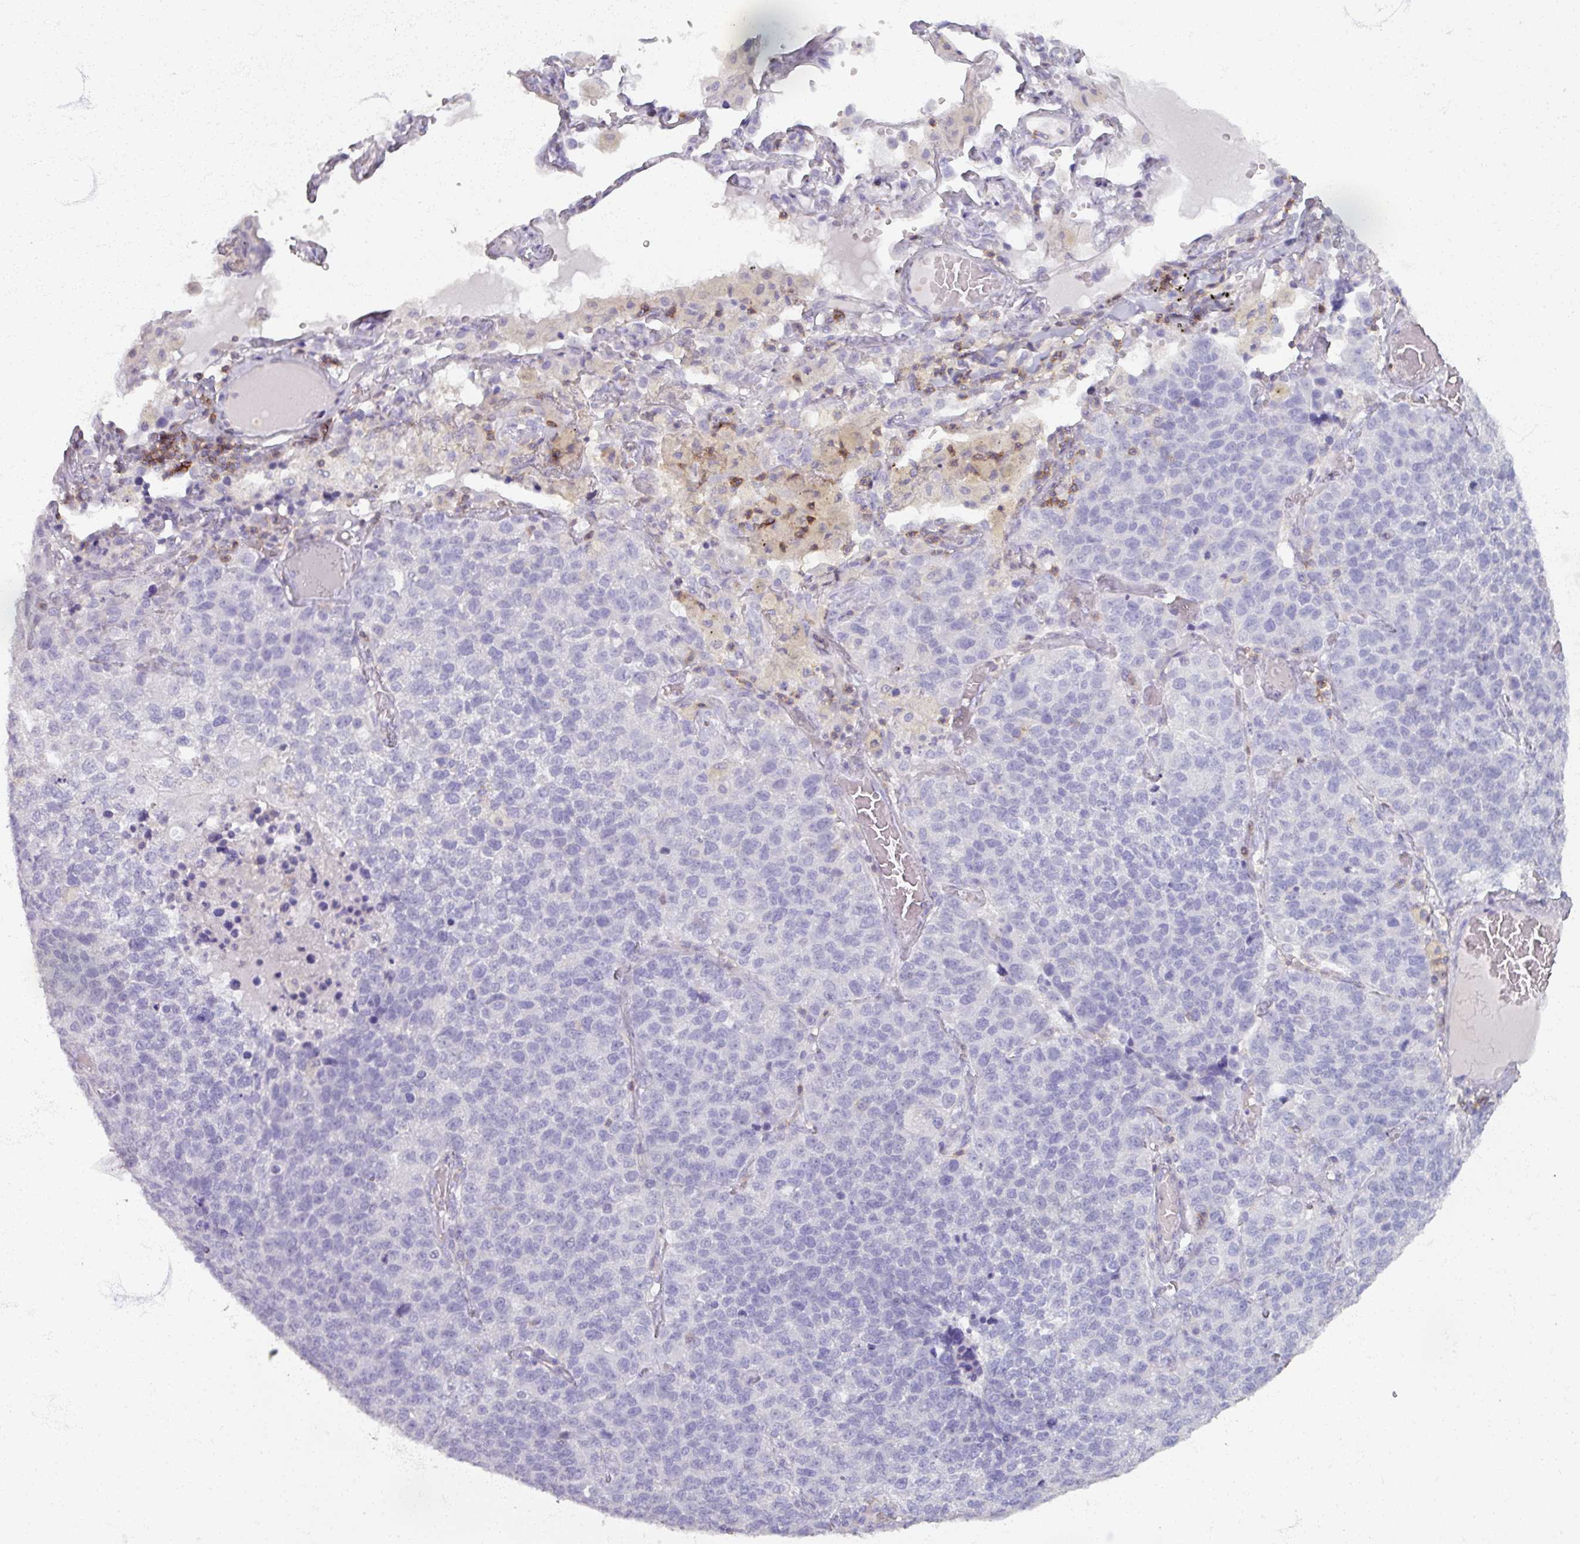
{"staining": {"intensity": "negative", "quantity": "none", "location": "none"}, "tissue": "lung cancer", "cell_type": "Tumor cells", "image_type": "cancer", "snomed": [{"axis": "morphology", "description": "Adenocarcinoma, NOS"}, {"axis": "topography", "description": "Lung"}], "caption": "IHC photomicrograph of human lung adenocarcinoma stained for a protein (brown), which exhibits no positivity in tumor cells. (Stains: DAB (3,3'-diaminobenzidine) IHC with hematoxylin counter stain, Microscopy: brightfield microscopy at high magnification).", "gene": "PTPRC", "patient": {"sex": "male", "age": 49}}